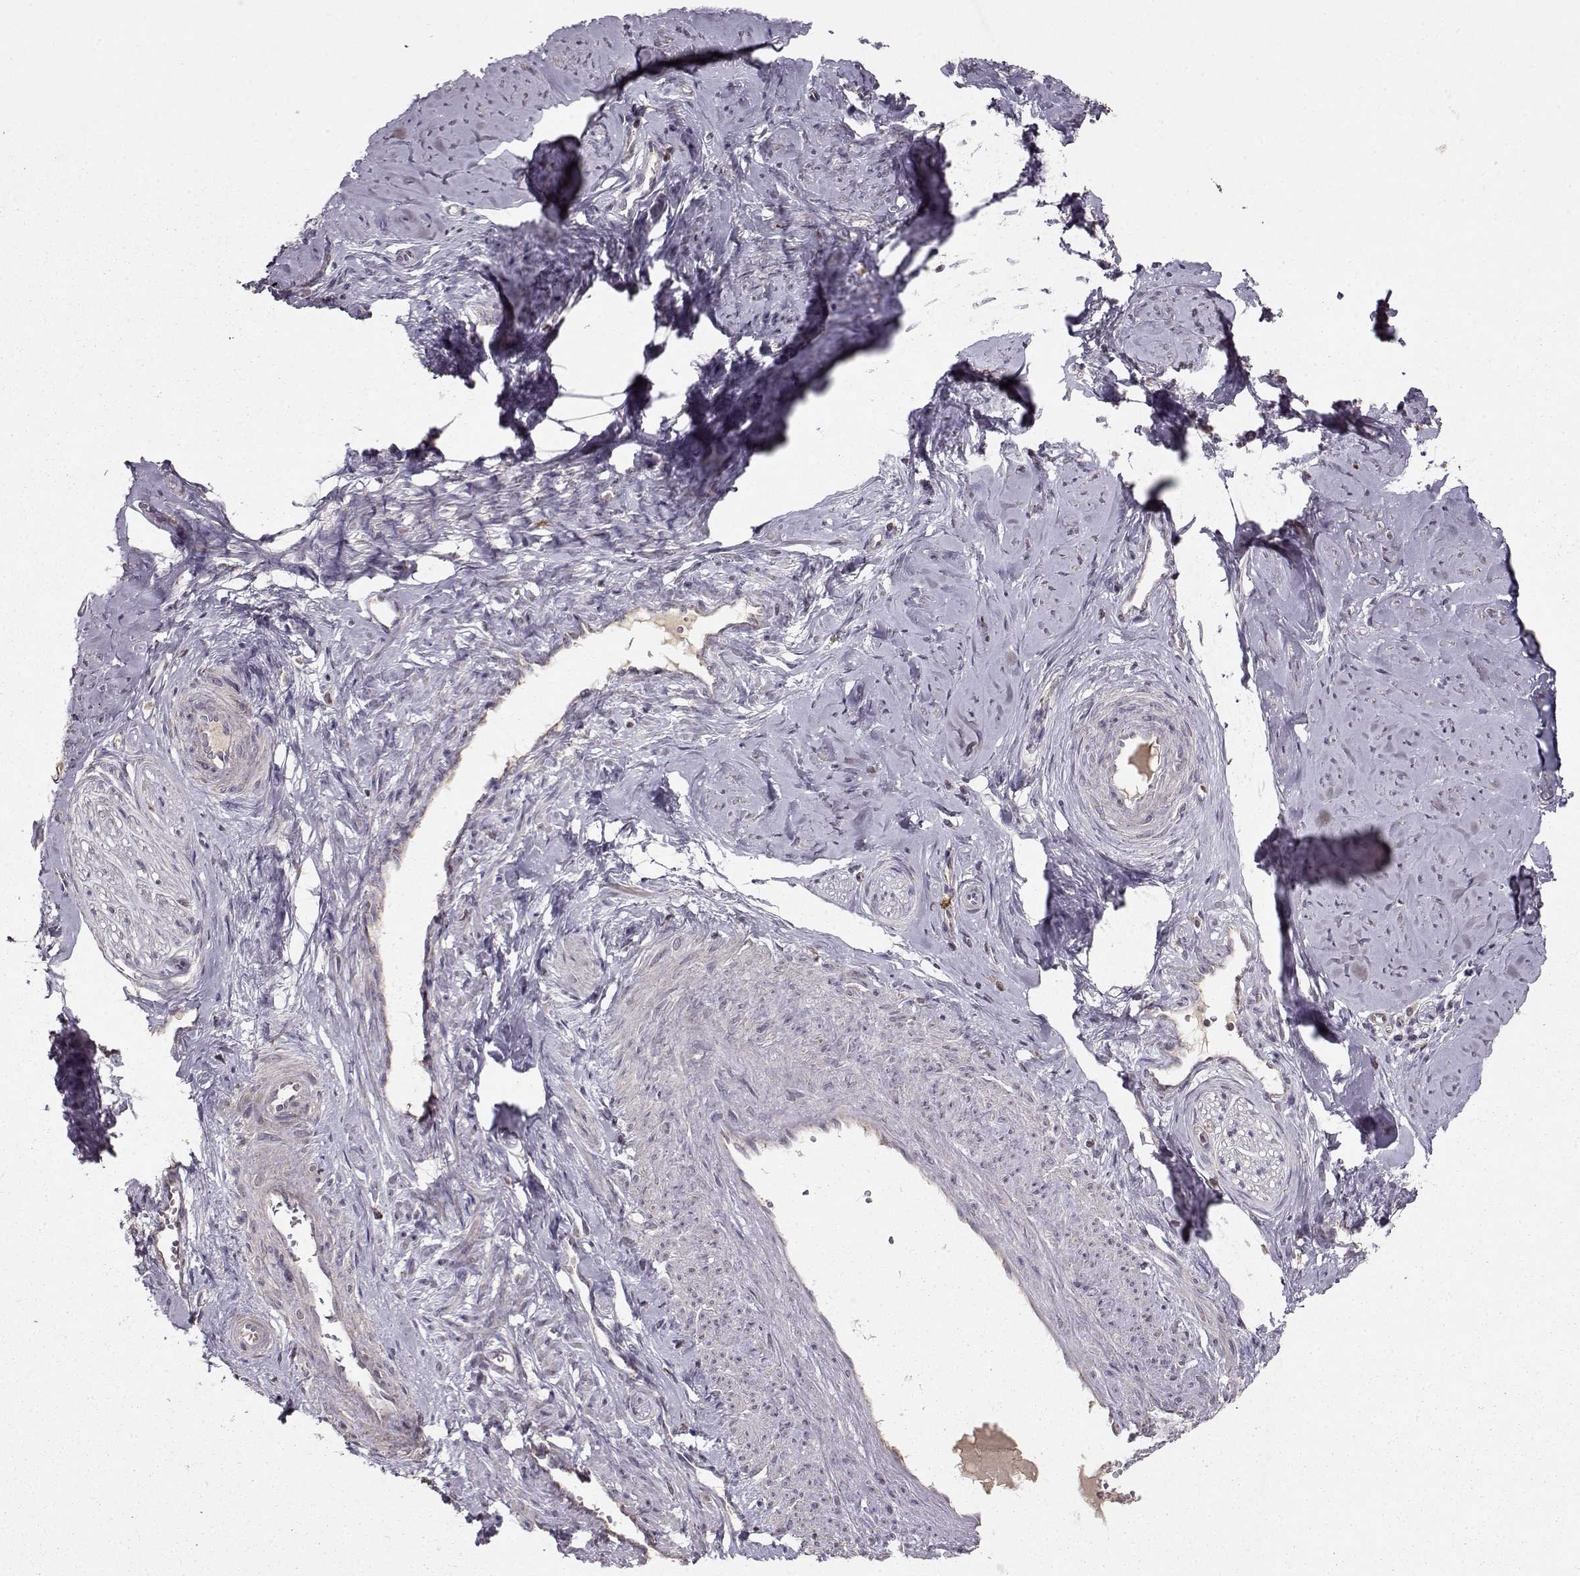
{"staining": {"intensity": "negative", "quantity": "none", "location": "none"}, "tissue": "smooth muscle", "cell_type": "Smooth muscle cells", "image_type": "normal", "snomed": [{"axis": "morphology", "description": "Normal tissue, NOS"}, {"axis": "topography", "description": "Smooth muscle"}], "caption": "Histopathology image shows no significant protein staining in smooth muscle cells of benign smooth muscle.", "gene": "CMTM3", "patient": {"sex": "female", "age": 48}}